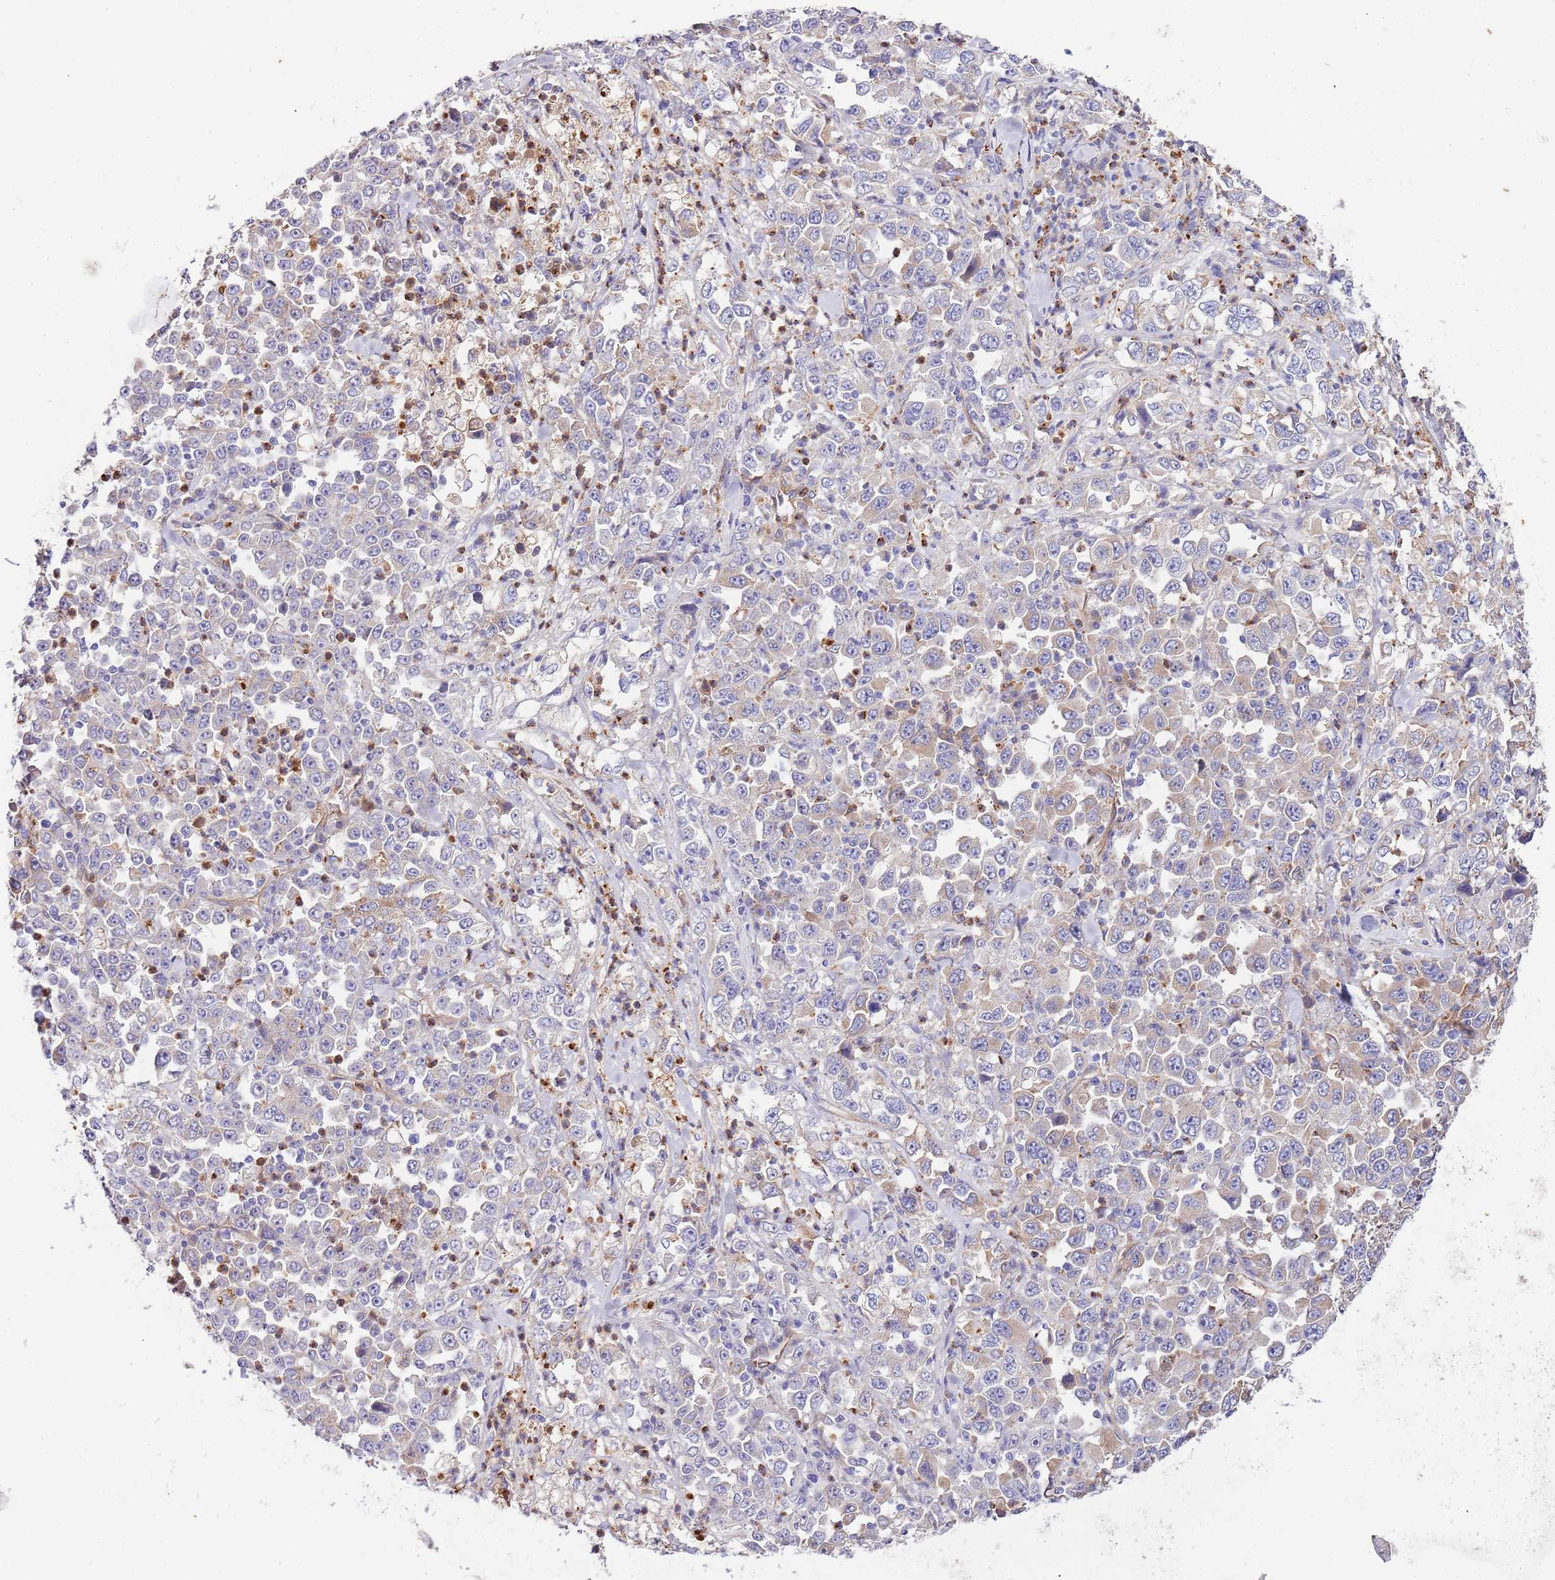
{"staining": {"intensity": "negative", "quantity": "none", "location": "none"}, "tissue": "stomach cancer", "cell_type": "Tumor cells", "image_type": "cancer", "snomed": [{"axis": "morphology", "description": "Normal tissue, NOS"}, {"axis": "morphology", "description": "Adenocarcinoma, NOS"}, {"axis": "topography", "description": "Stomach, upper"}, {"axis": "topography", "description": "Stomach"}], "caption": "This image is of stomach cancer (adenocarcinoma) stained with immunohistochemistry to label a protein in brown with the nuclei are counter-stained blue. There is no positivity in tumor cells. Brightfield microscopy of immunohistochemistry (IHC) stained with DAB (3,3'-diaminobenzidine) (brown) and hematoxylin (blue), captured at high magnification.", "gene": "DOCK6", "patient": {"sex": "male", "age": 59}}